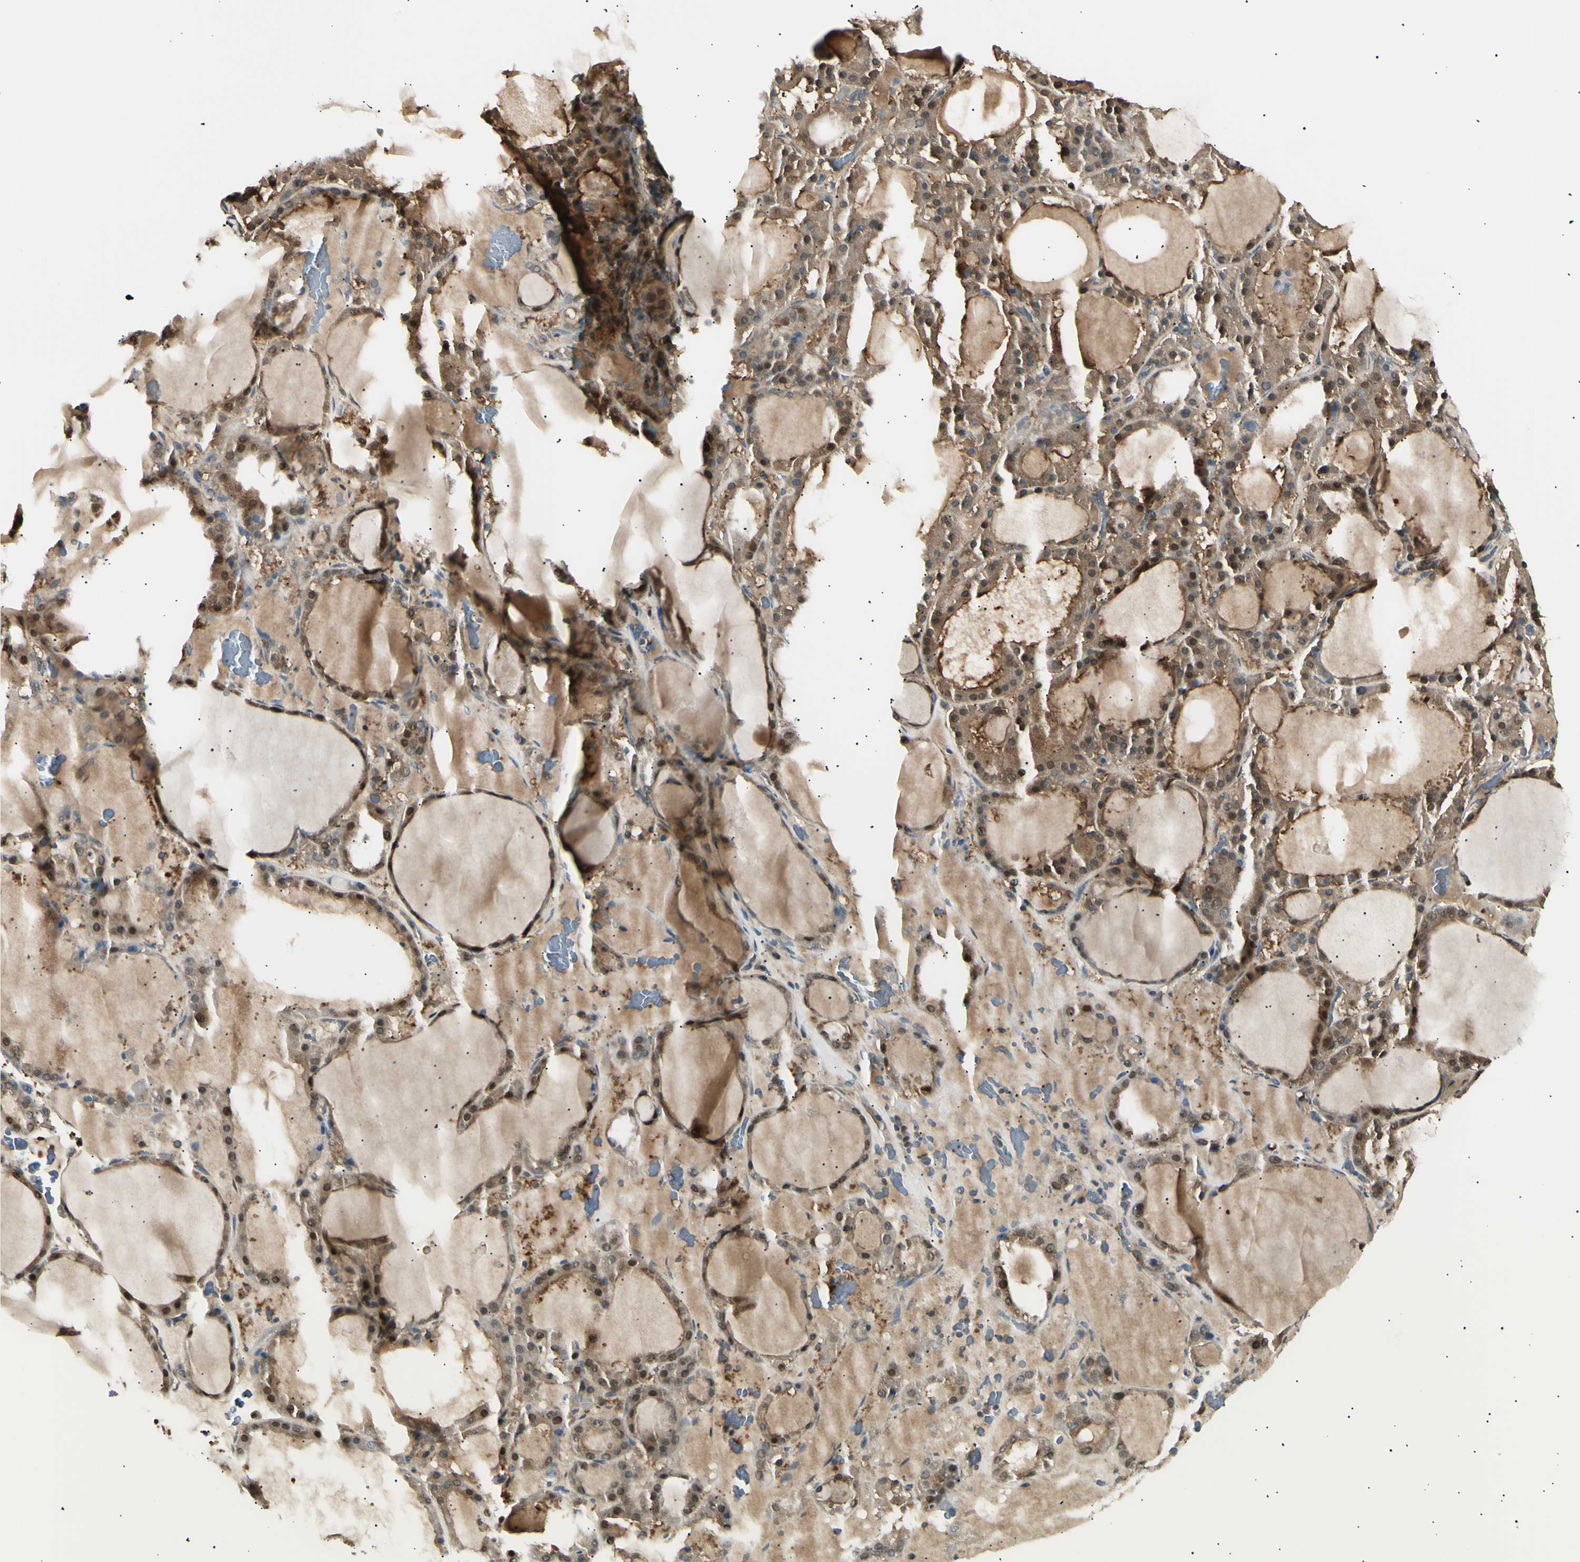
{"staining": {"intensity": "strong", "quantity": ">75%", "location": "cytoplasmic/membranous,nuclear"}, "tissue": "thyroid gland", "cell_type": "Glandular cells", "image_type": "normal", "snomed": [{"axis": "morphology", "description": "Normal tissue, NOS"}, {"axis": "morphology", "description": "Carcinoma, NOS"}, {"axis": "topography", "description": "Thyroid gland"}], "caption": "Normal thyroid gland was stained to show a protein in brown. There is high levels of strong cytoplasmic/membranous,nuclear staining in approximately >75% of glandular cells. The protein of interest is shown in brown color, while the nuclei are stained blue.", "gene": "LHPP", "patient": {"sex": "female", "age": 86}}